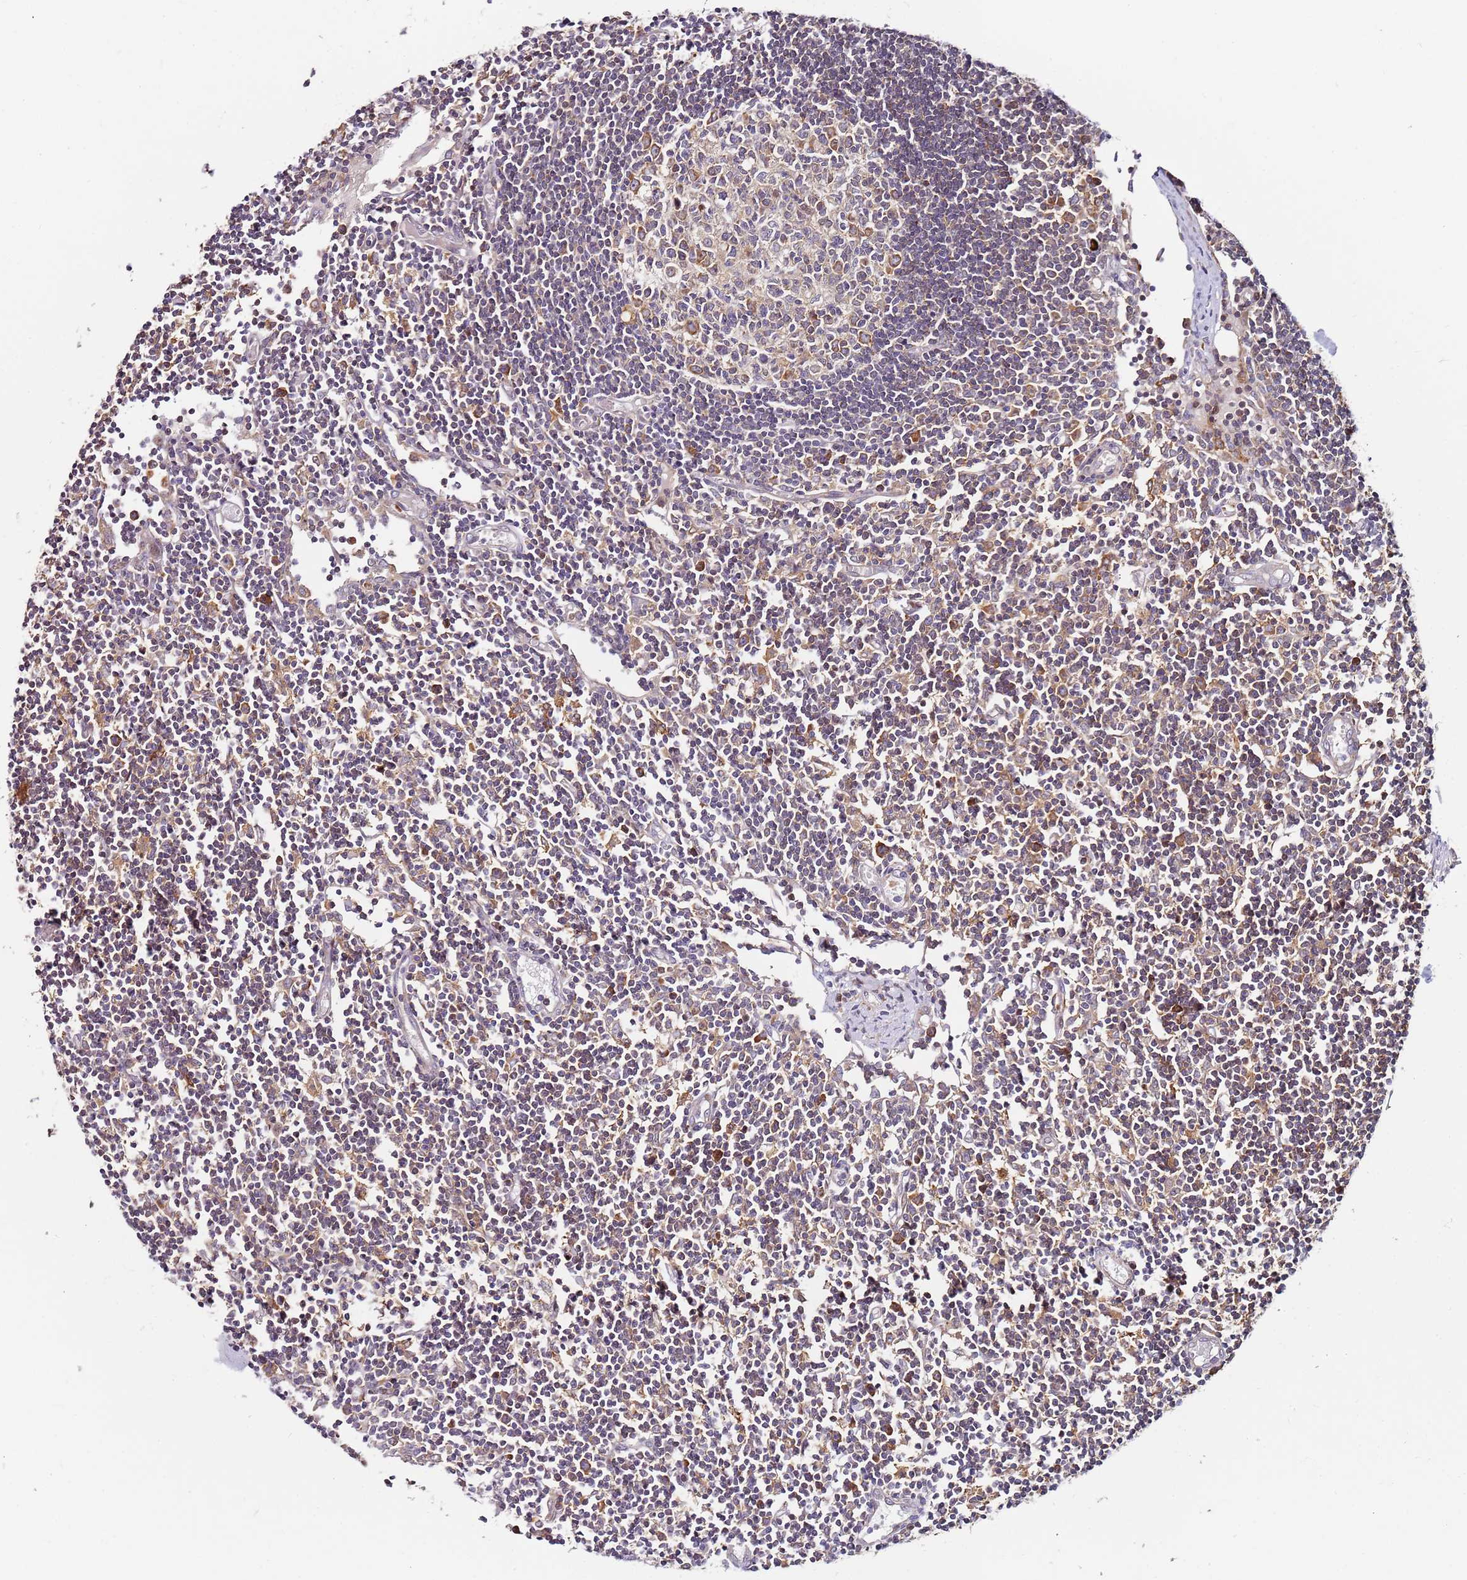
{"staining": {"intensity": "weak", "quantity": "<25%", "location": "cytoplasmic/membranous"}, "tissue": "lymph node", "cell_type": "Germinal center cells", "image_type": "normal", "snomed": [{"axis": "morphology", "description": "Normal tissue, NOS"}, {"axis": "topography", "description": "Lymph node"}], "caption": "The histopathology image shows no significant positivity in germinal center cells of lymph node. The staining was performed using DAB to visualize the protein expression in brown, while the nuclei were stained in blue with hematoxylin (Magnification: 20x).", "gene": "RPS3A", "patient": {"sex": "female", "age": 11}}